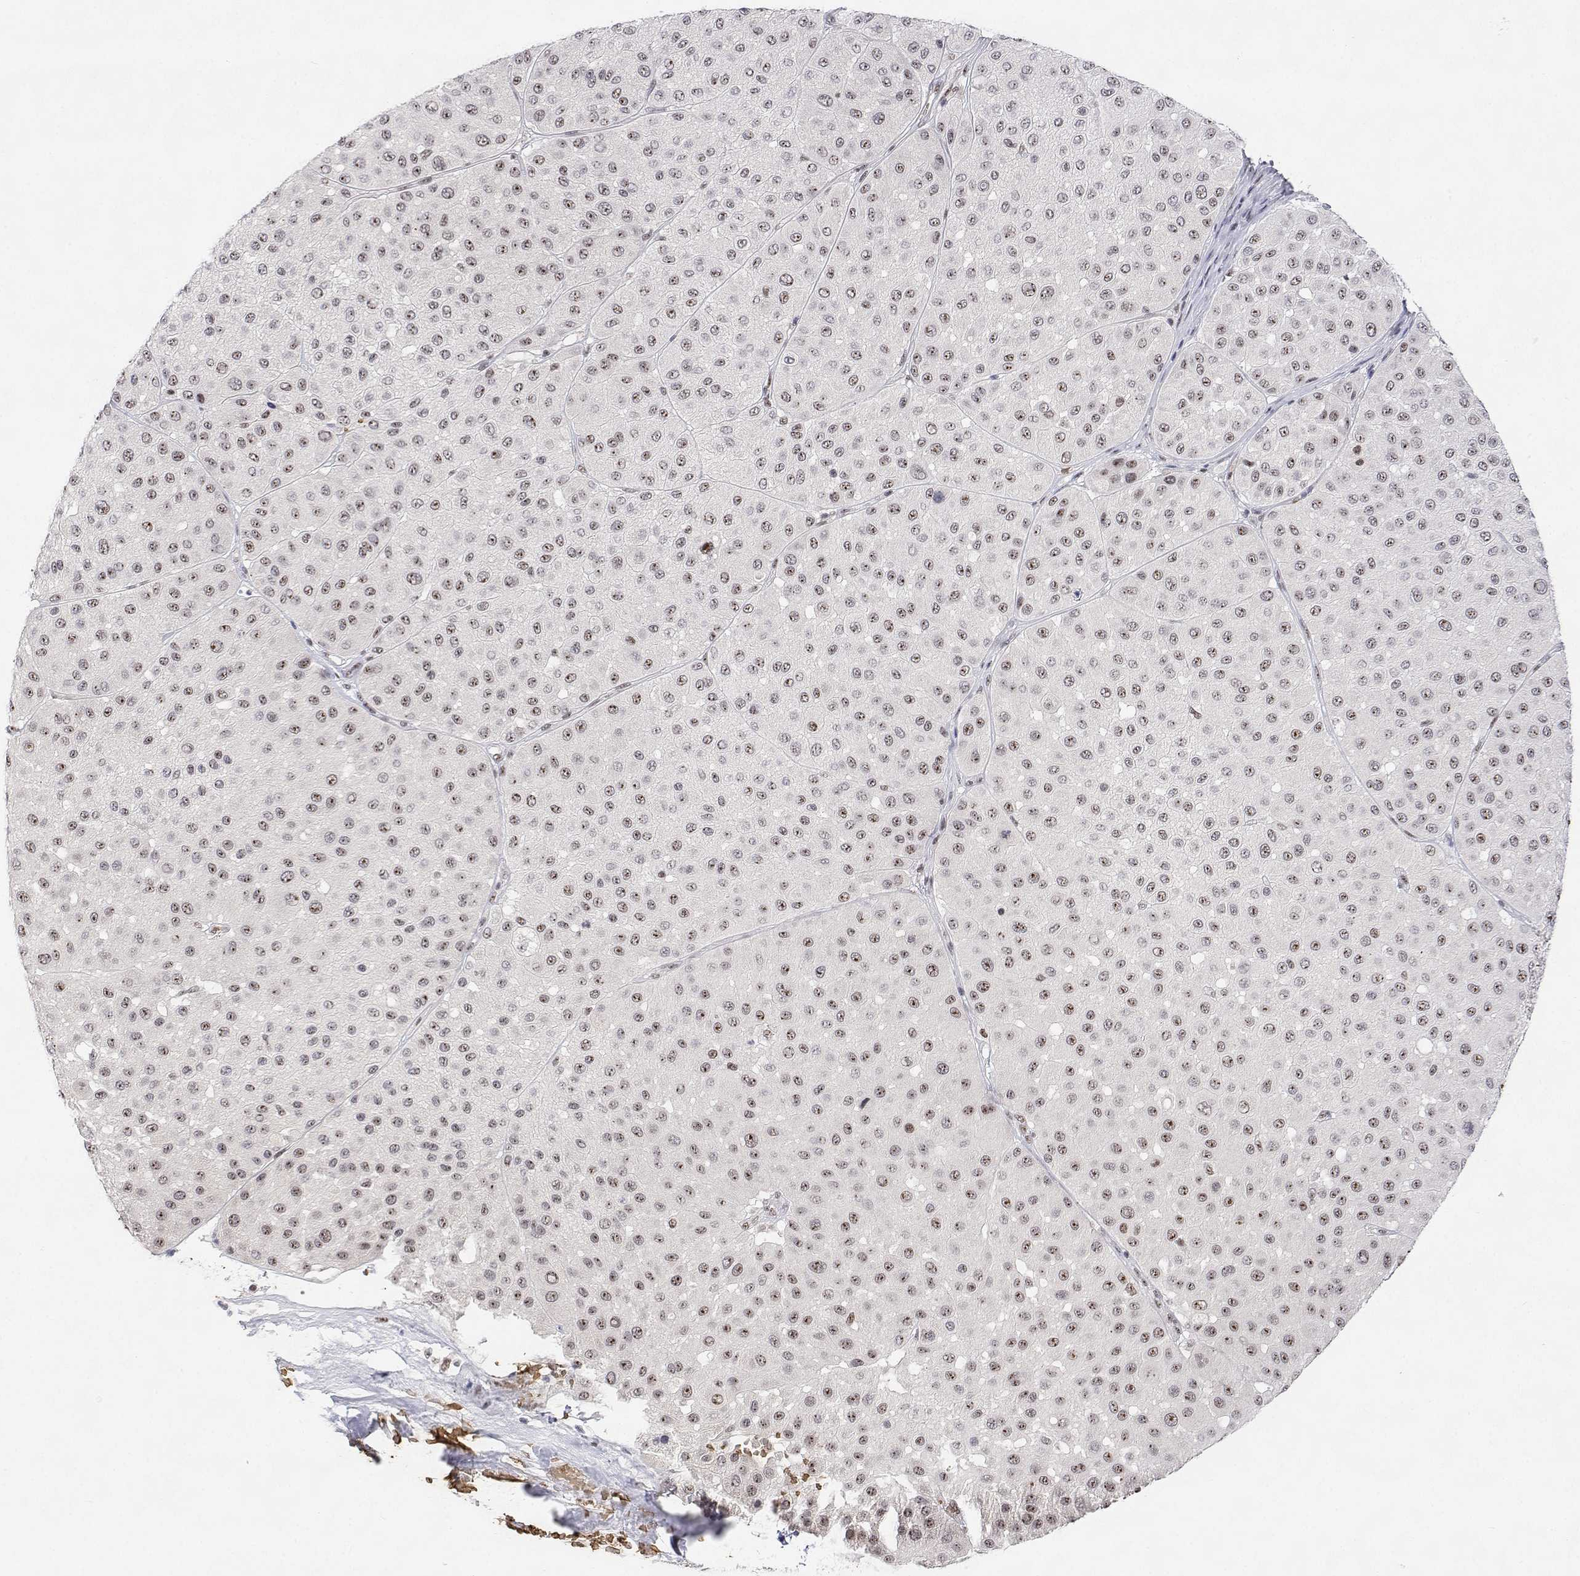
{"staining": {"intensity": "moderate", "quantity": "25%-75%", "location": "nuclear"}, "tissue": "melanoma", "cell_type": "Tumor cells", "image_type": "cancer", "snomed": [{"axis": "morphology", "description": "Malignant melanoma, Metastatic site"}, {"axis": "topography", "description": "Smooth muscle"}], "caption": "Tumor cells demonstrate medium levels of moderate nuclear positivity in about 25%-75% of cells in human melanoma.", "gene": "ADAR", "patient": {"sex": "male", "age": 41}}